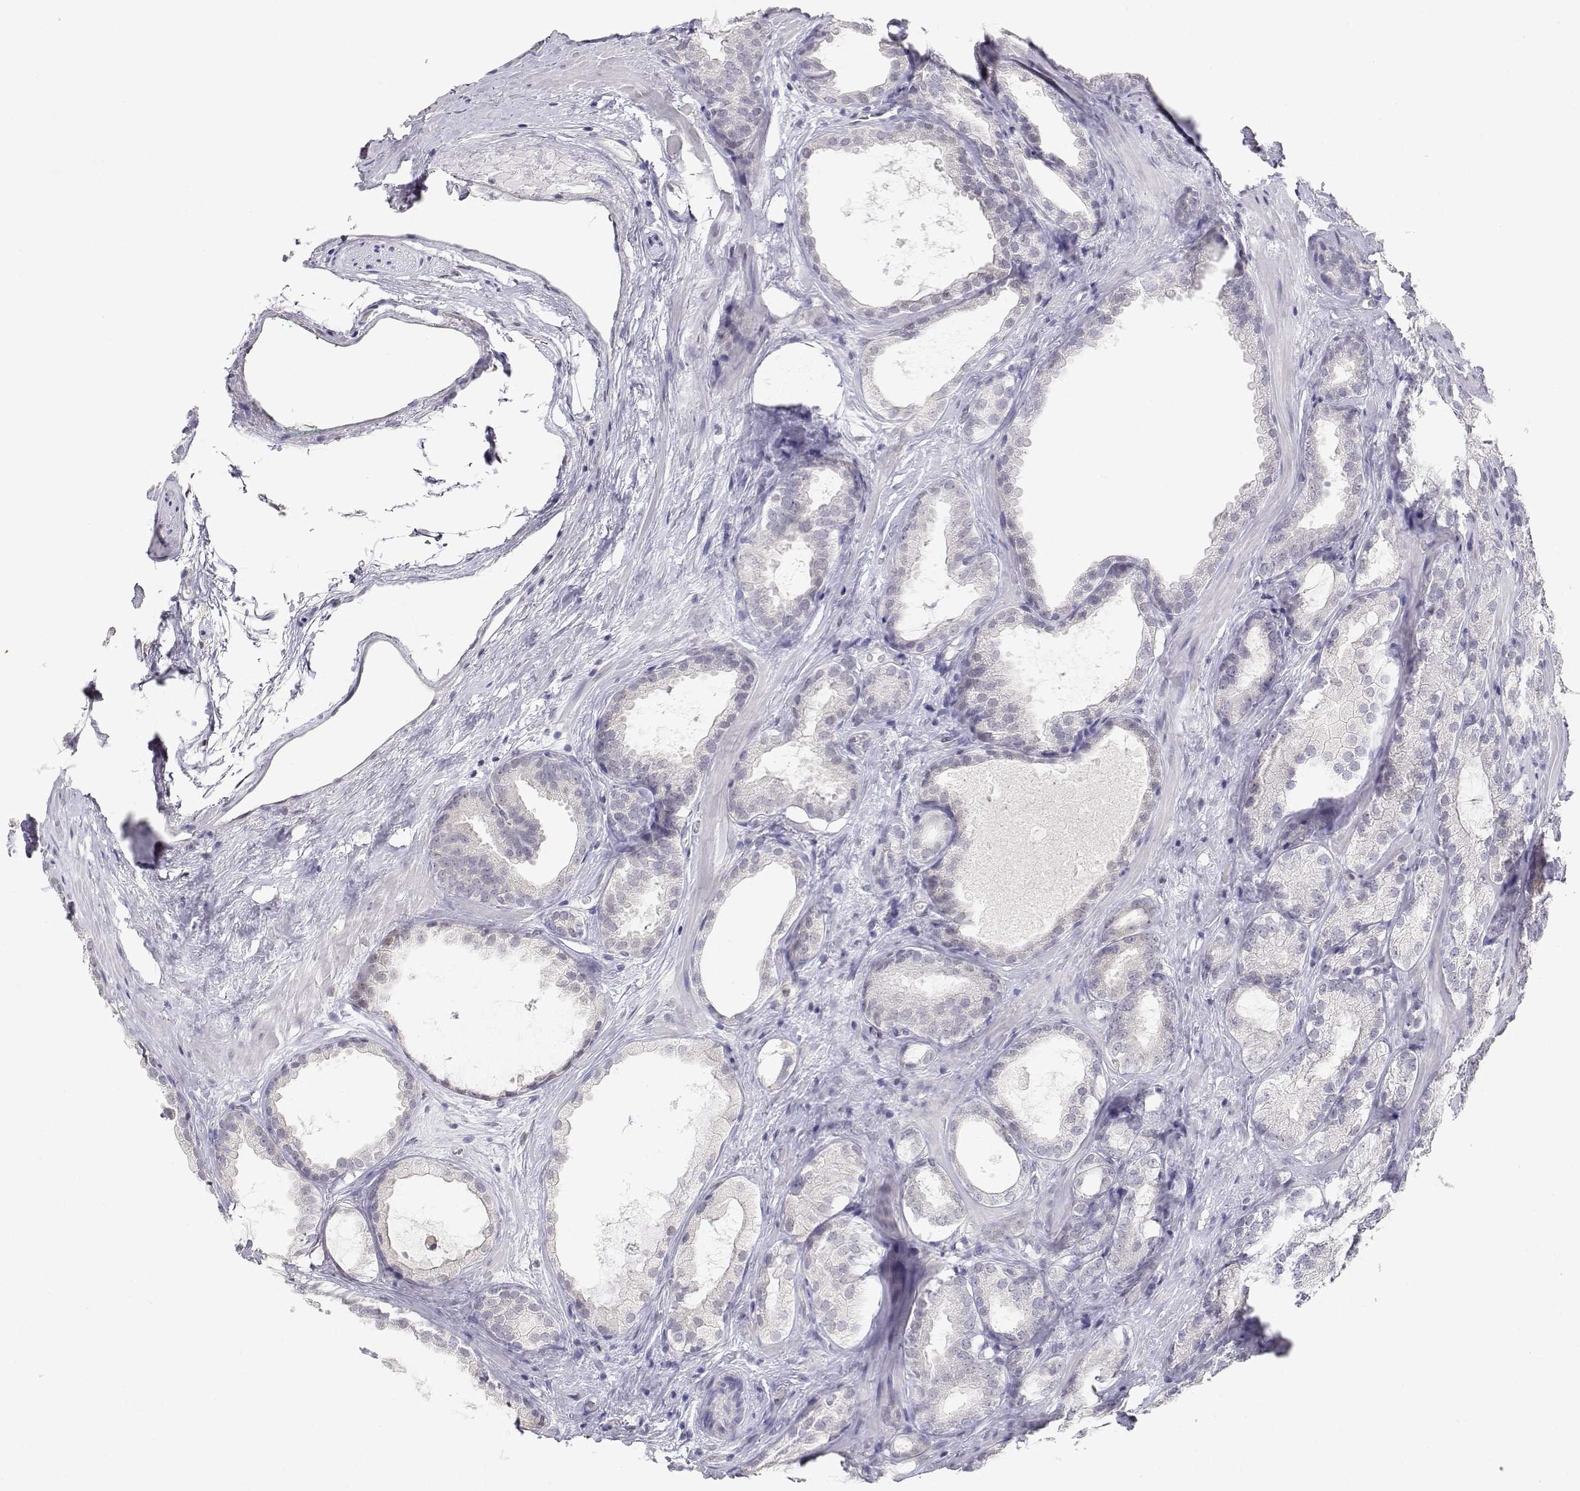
{"staining": {"intensity": "negative", "quantity": "none", "location": "none"}, "tissue": "prostate cancer", "cell_type": "Tumor cells", "image_type": "cancer", "snomed": [{"axis": "morphology", "description": "Adenocarcinoma, High grade"}, {"axis": "topography", "description": "Prostate"}], "caption": "Tumor cells are negative for protein expression in human prostate cancer. (DAB IHC visualized using brightfield microscopy, high magnification).", "gene": "ADA", "patient": {"sex": "male", "age": 64}}